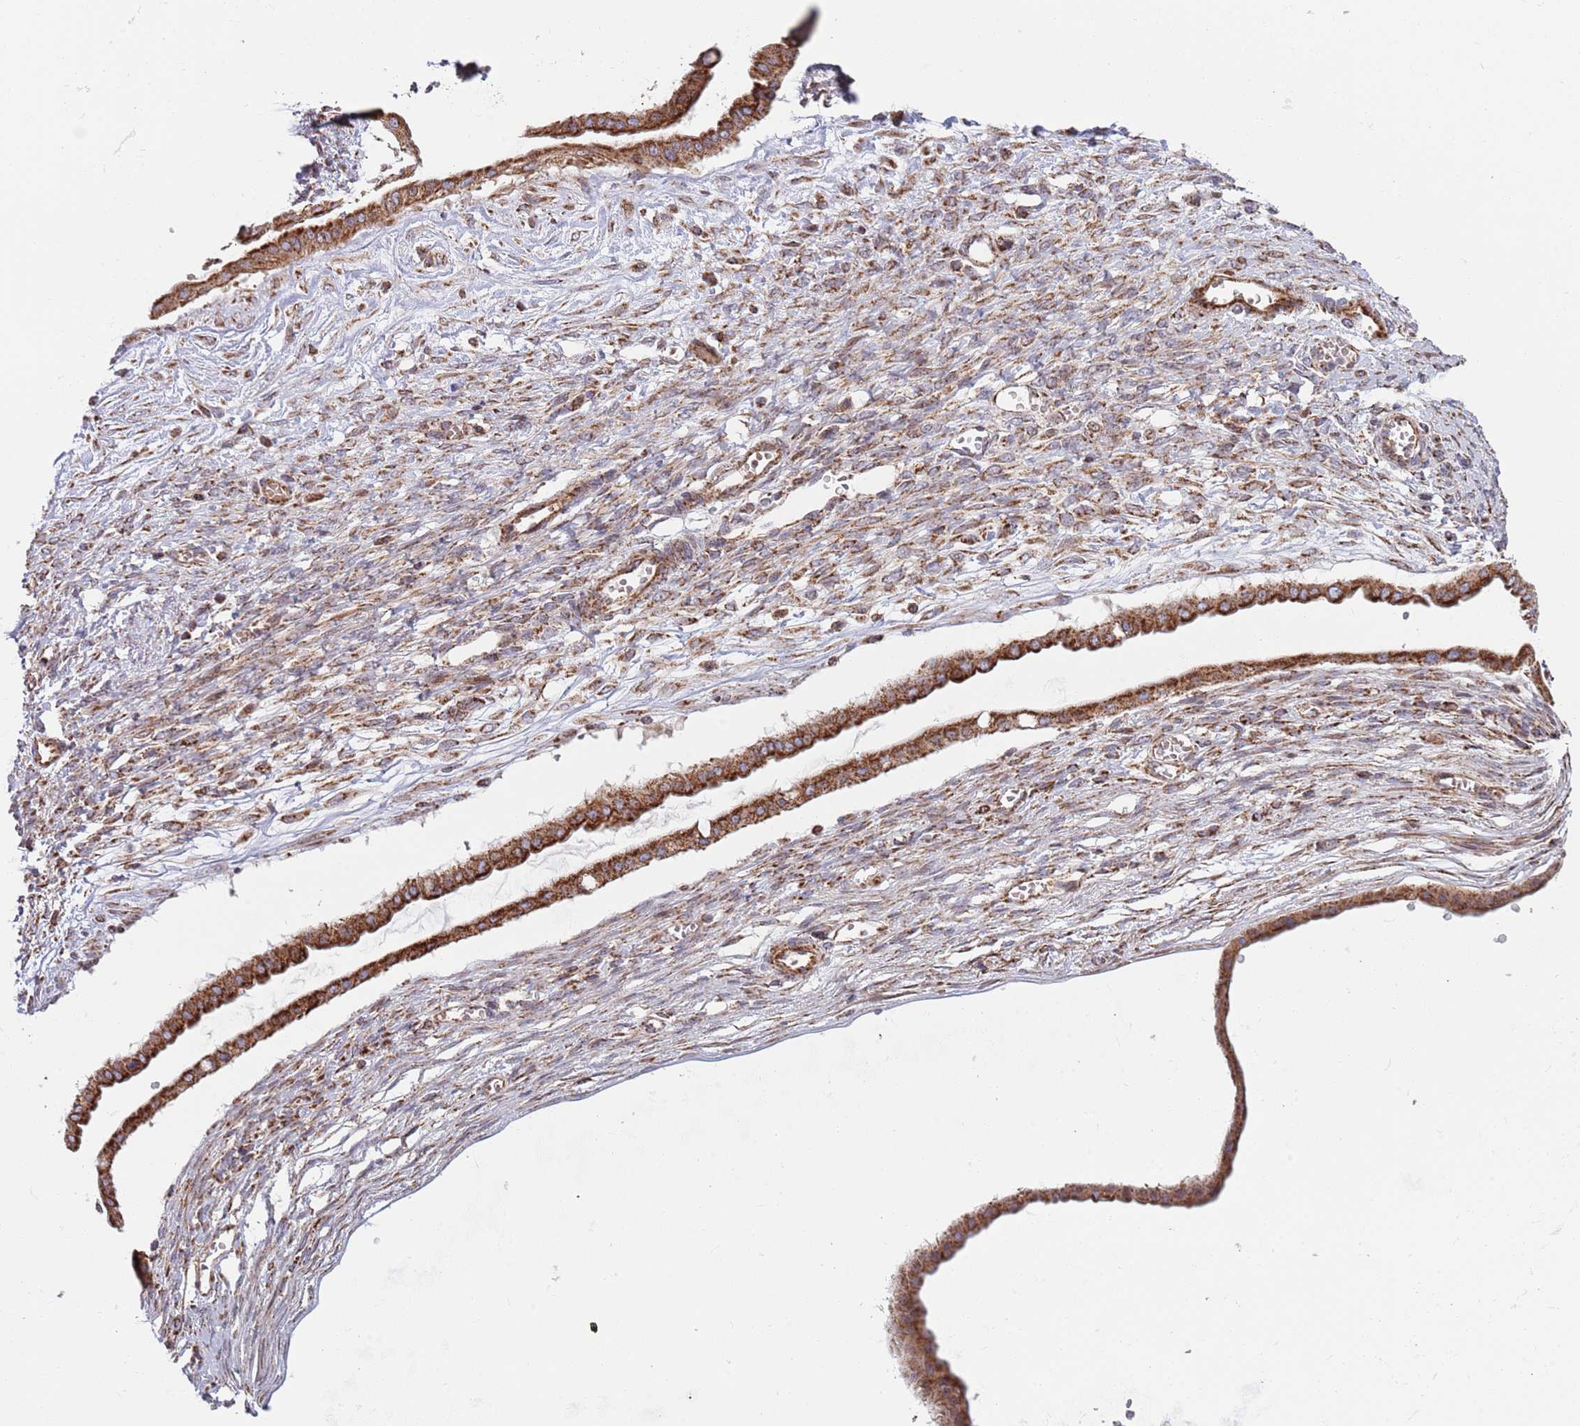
{"staining": {"intensity": "strong", "quantity": ">75%", "location": "cytoplasmic/membranous"}, "tissue": "ovarian cancer", "cell_type": "Tumor cells", "image_type": "cancer", "snomed": [{"axis": "morphology", "description": "Cystadenocarcinoma, mucinous, NOS"}, {"axis": "topography", "description": "Ovary"}], "caption": "Immunohistochemistry (IHC) (DAB (3,3'-diaminobenzidine)) staining of human mucinous cystadenocarcinoma (ovarian) displays strong cytoplasmic/membranous protein expression in about >75% of tumor cells.", "gene": "ATP5PD", "patient": {"sex": "female", "age": 73}}